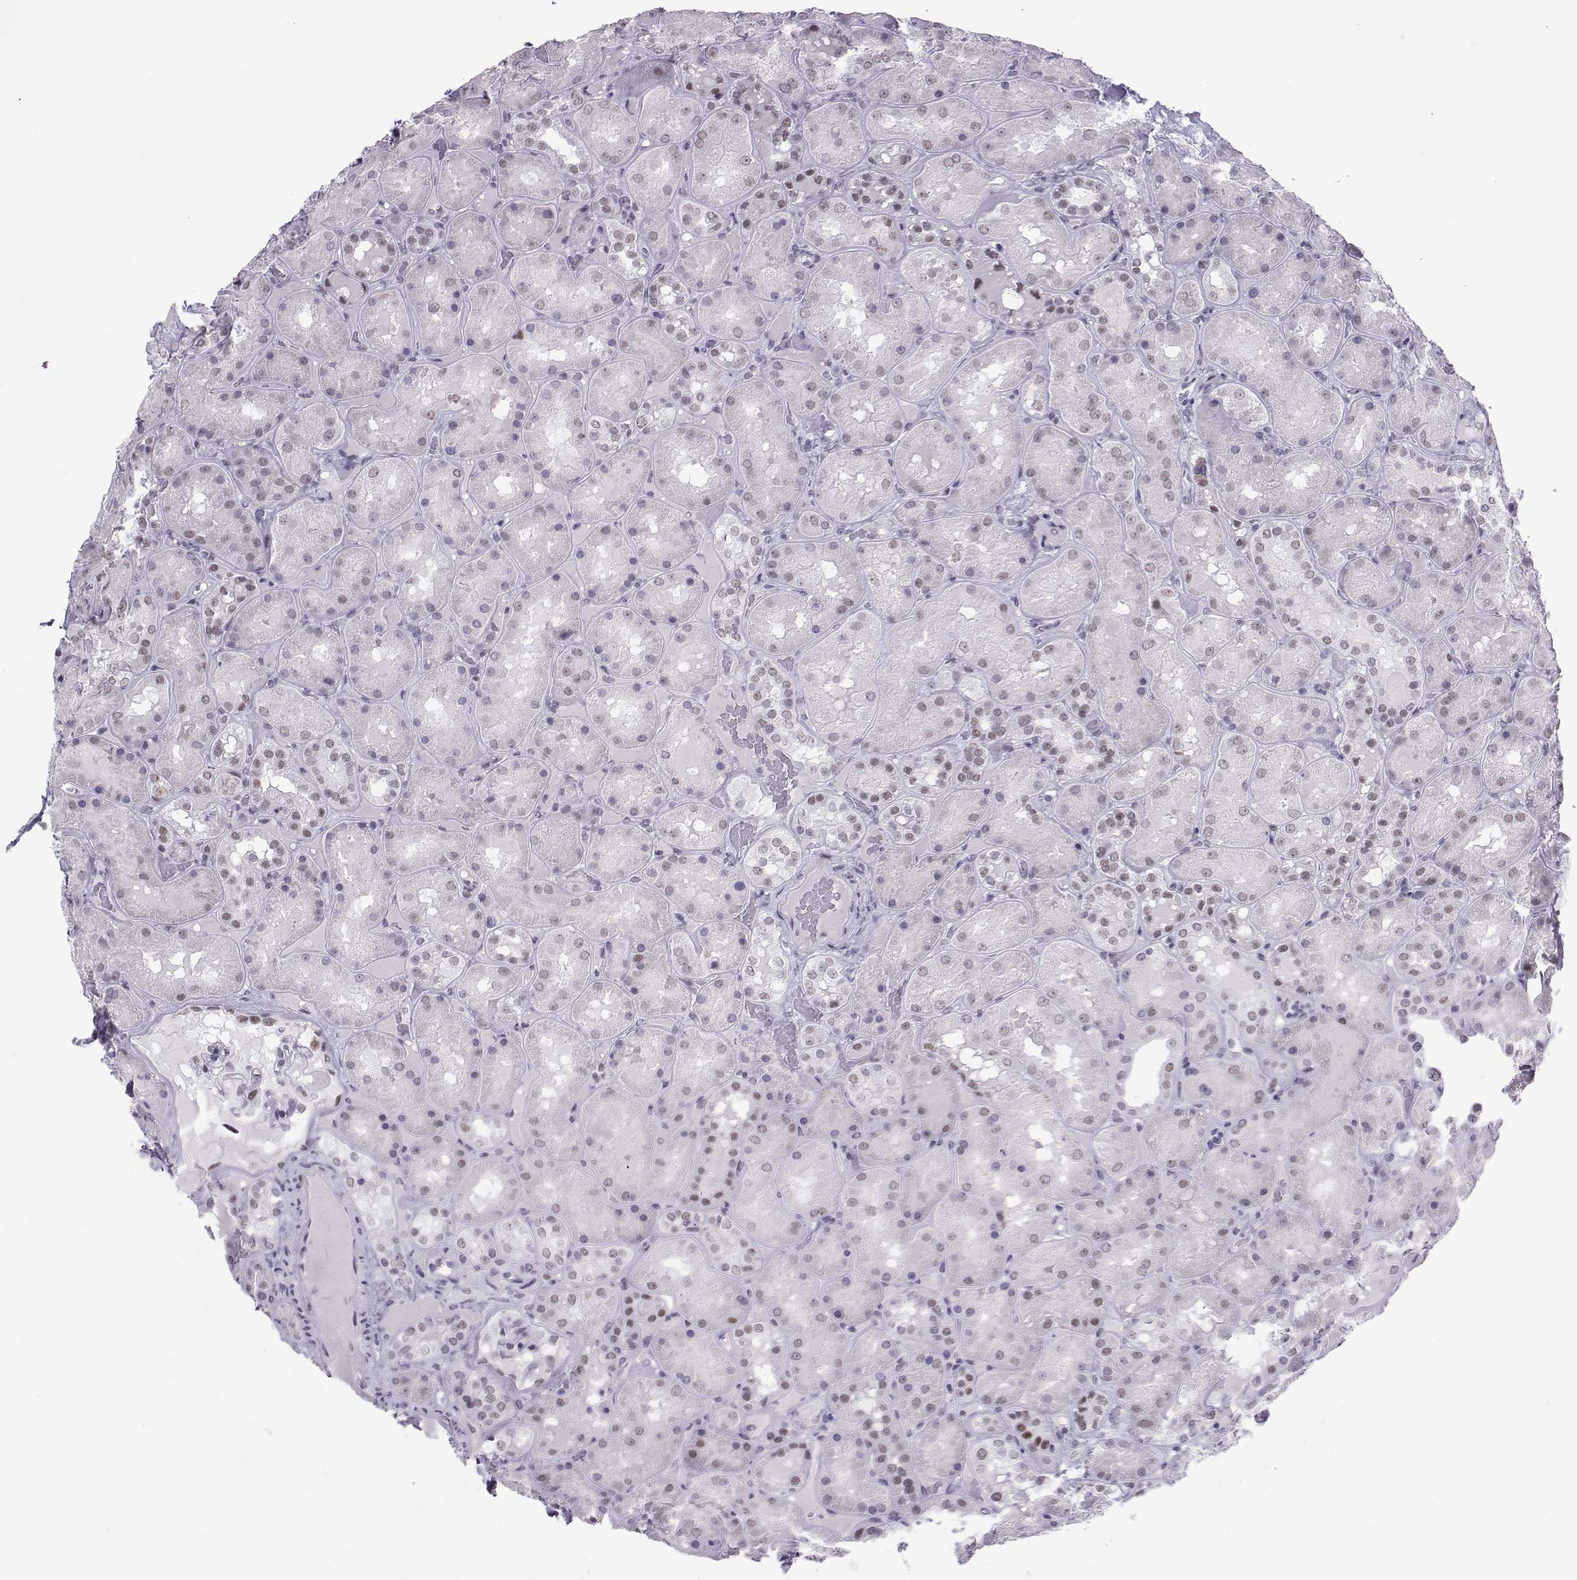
{"staining": {"intensity": "negative", "quantity": "none", "location": "none"}, "tissue": "kidney", "cell_type": "Cells in glomeruli", "image_type": "normal", "snomed": [{"axis": "morphology", "description": "Normal tissue, NOS"}, {"axis": "topography", "description": "Kidney"}], "caption": "This is an immunohistochemistry histopathology image of normal human kidney. There is no positivity in cells in glomeruli.", "gene": "LORICRIN", "patient": {"sex": "male", "age": 73}}